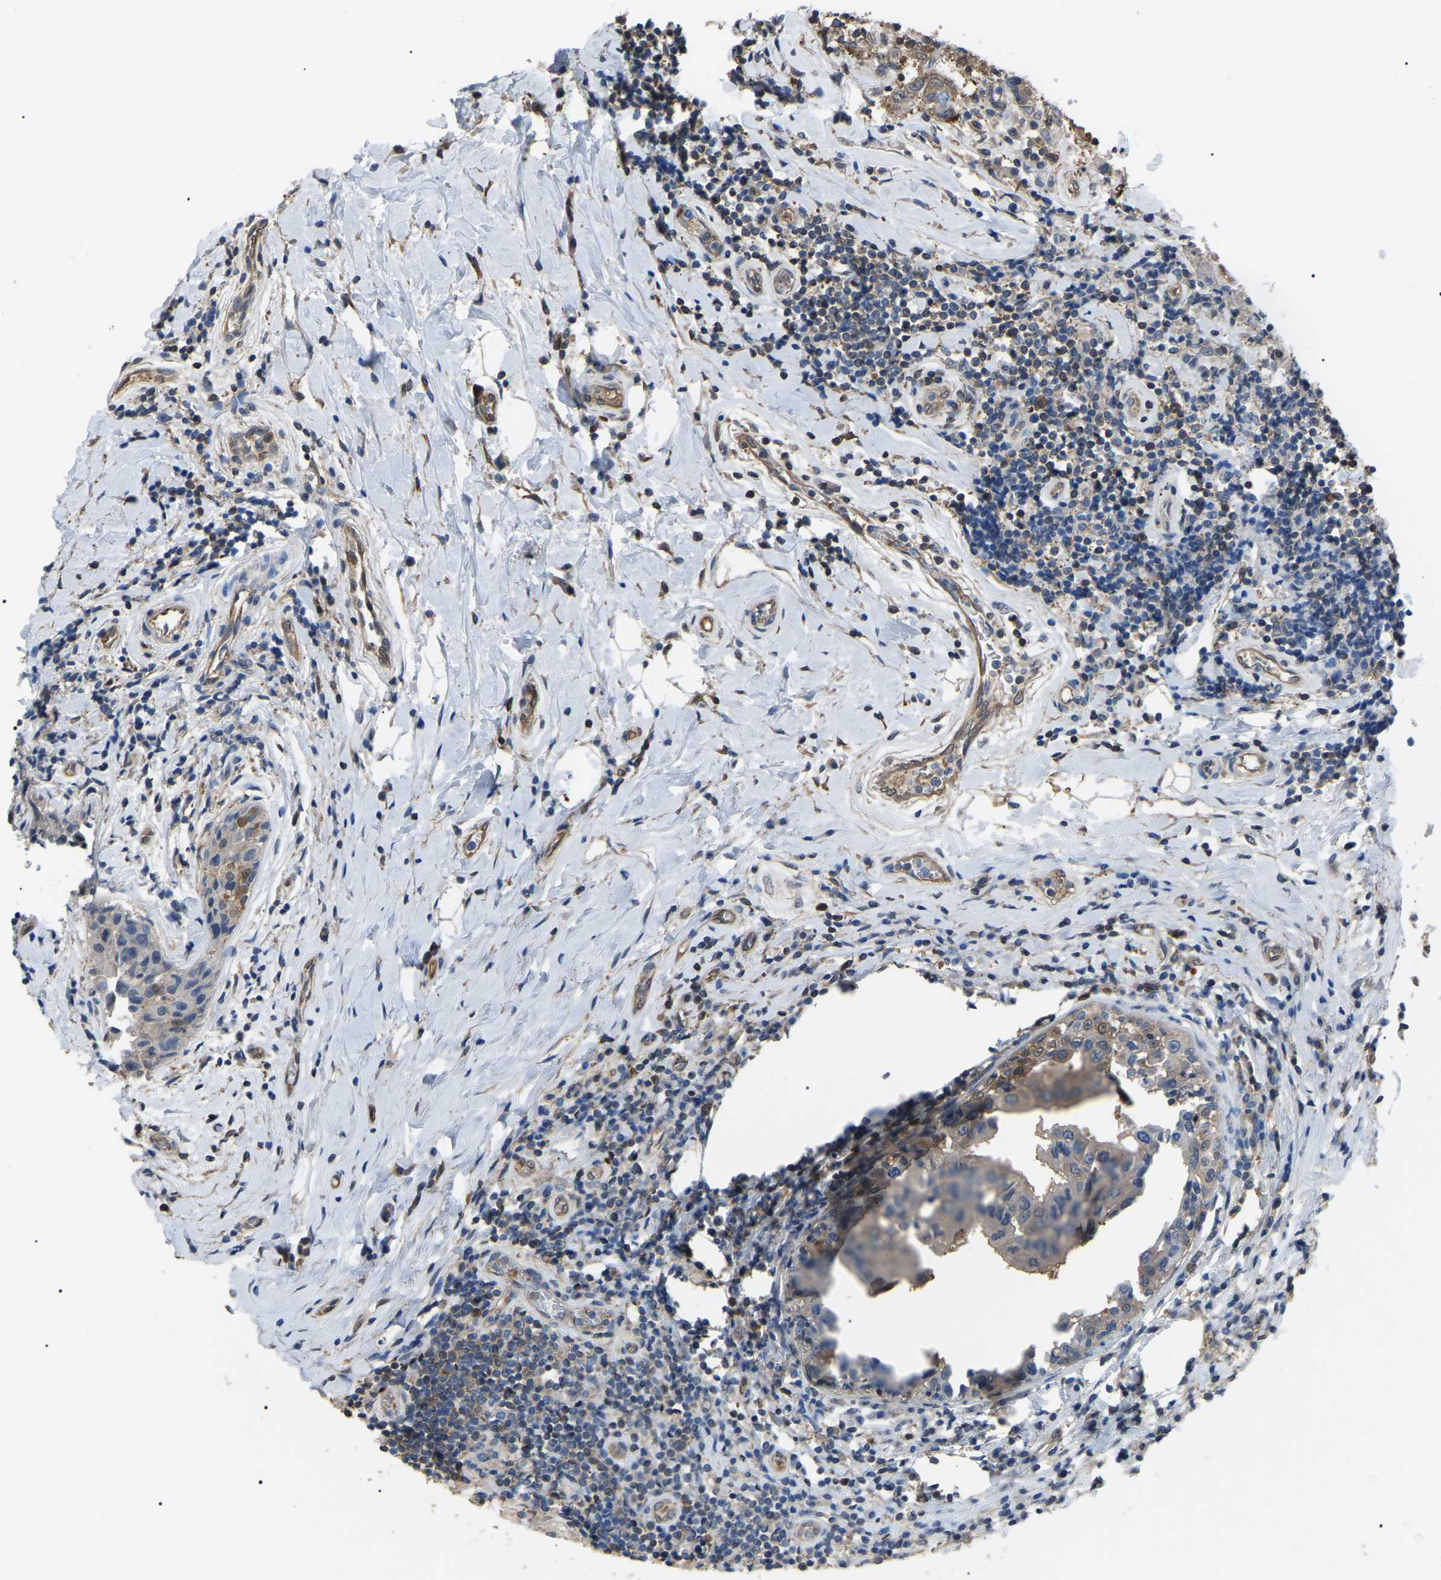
{"staining": {"intensity": "negative", "quantity": "none", "location": "none"}, "tissue": "breast cancer", "cell_type": "Tumor cells", "image_type": "cancer", "snomed": [{"axis": "morphology", "description": "Duct carcinoma"}, {"axis": "topography", "description": "Breast"}], "caption": "Breast cancer was stained to show a protein in brown. There is no significant positivity in tumor cells.", "gene": "PDCD5", "patient": {"sex": "female", "age": 27}}